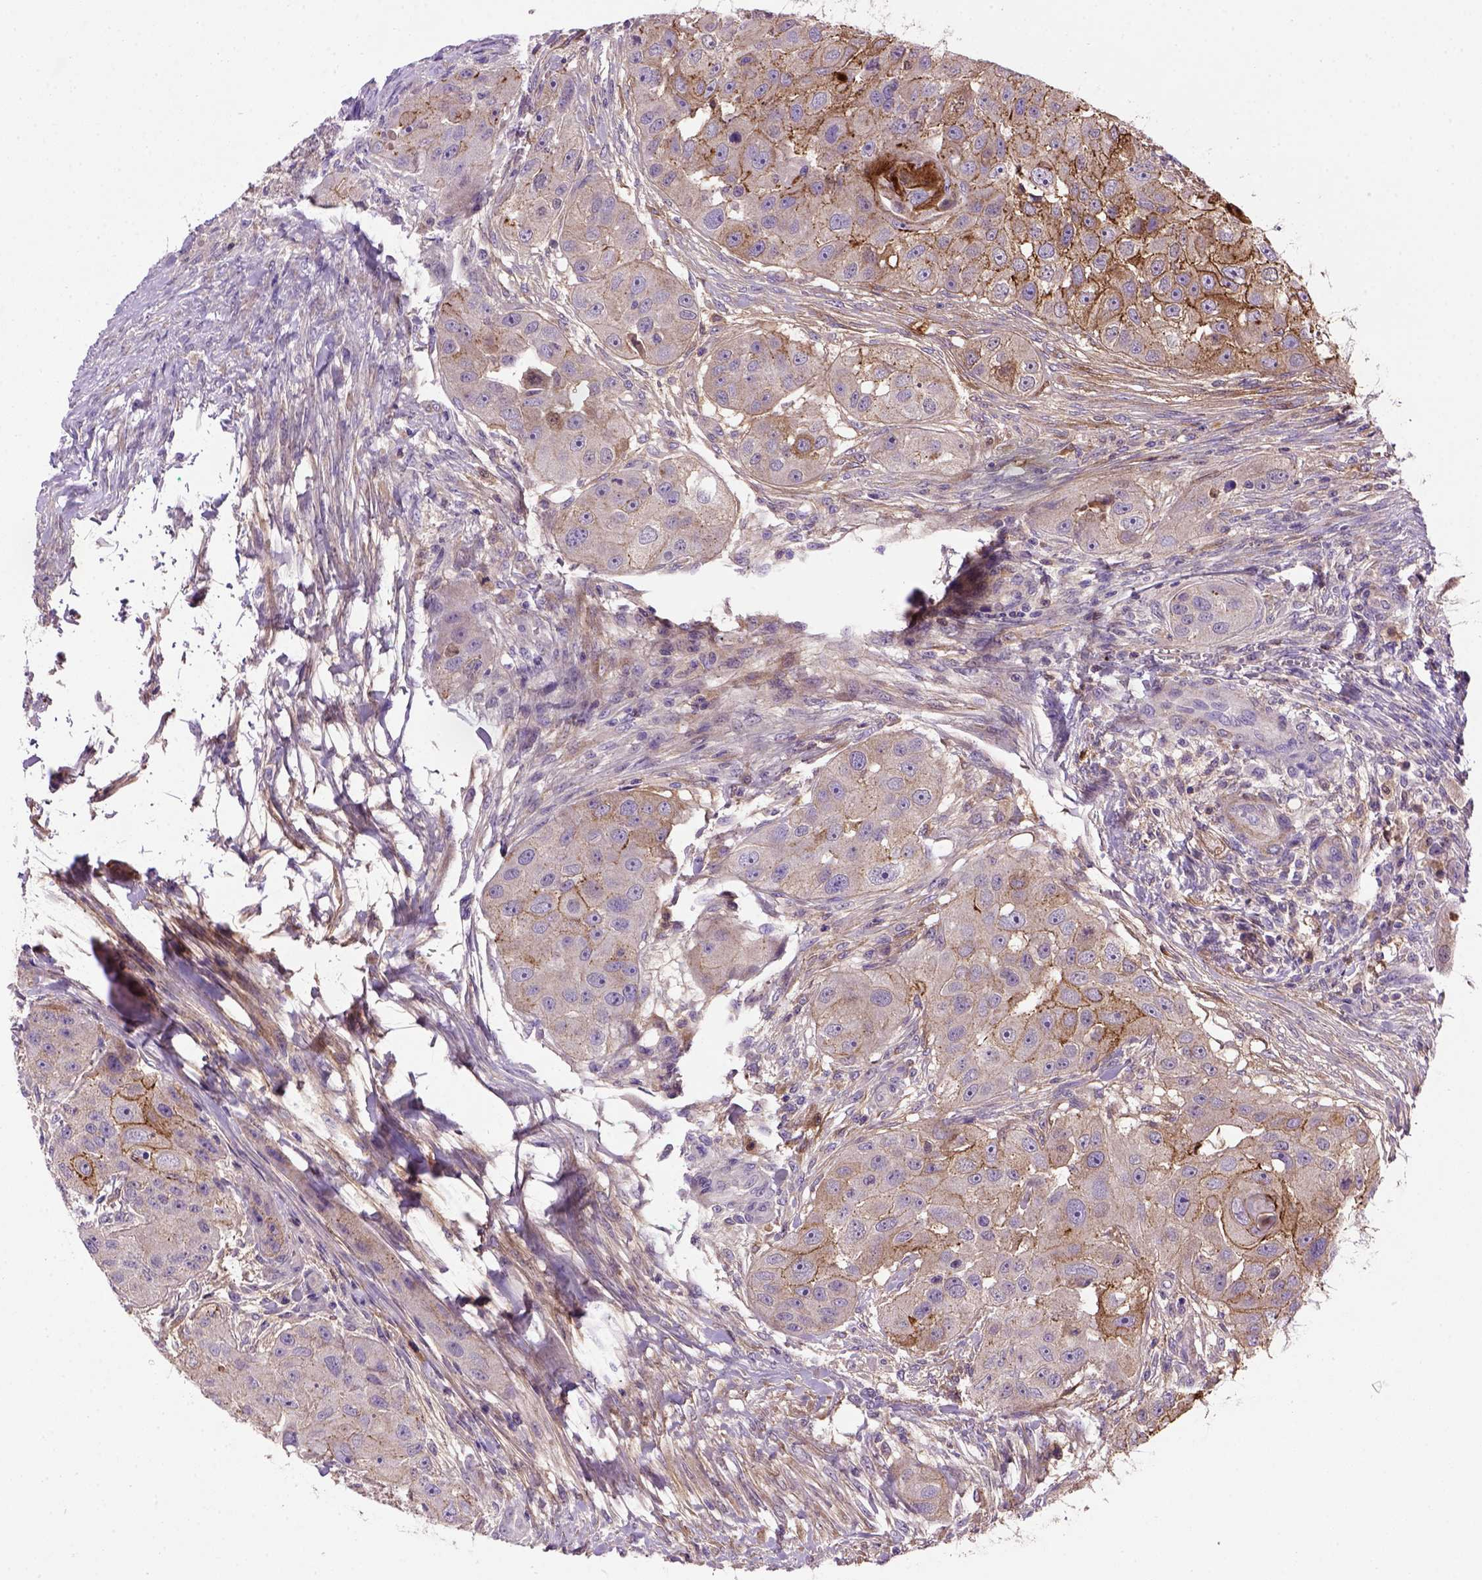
{"staining": {"intensity": "moderate", "quantity": "25%-75%", "location": "cytoplasmic/membranous"}, "tissue": "head and neck cancer", "cell_type": "Tumor cells", "image_type": "cancer", "snomed": [{"axis": "morphology", "description": "Squamous cell carcinoma, NOS"}, {"axis": "topography", "description": "Head-Neck"}], "caption": "A photomicrograph of head and neck cancer stained for a protein displays moderate cytoplasmic/membranous brown staining in tumor cells.", "gene": "CDH1", "patient": {"sex": "male", "age": 51}}